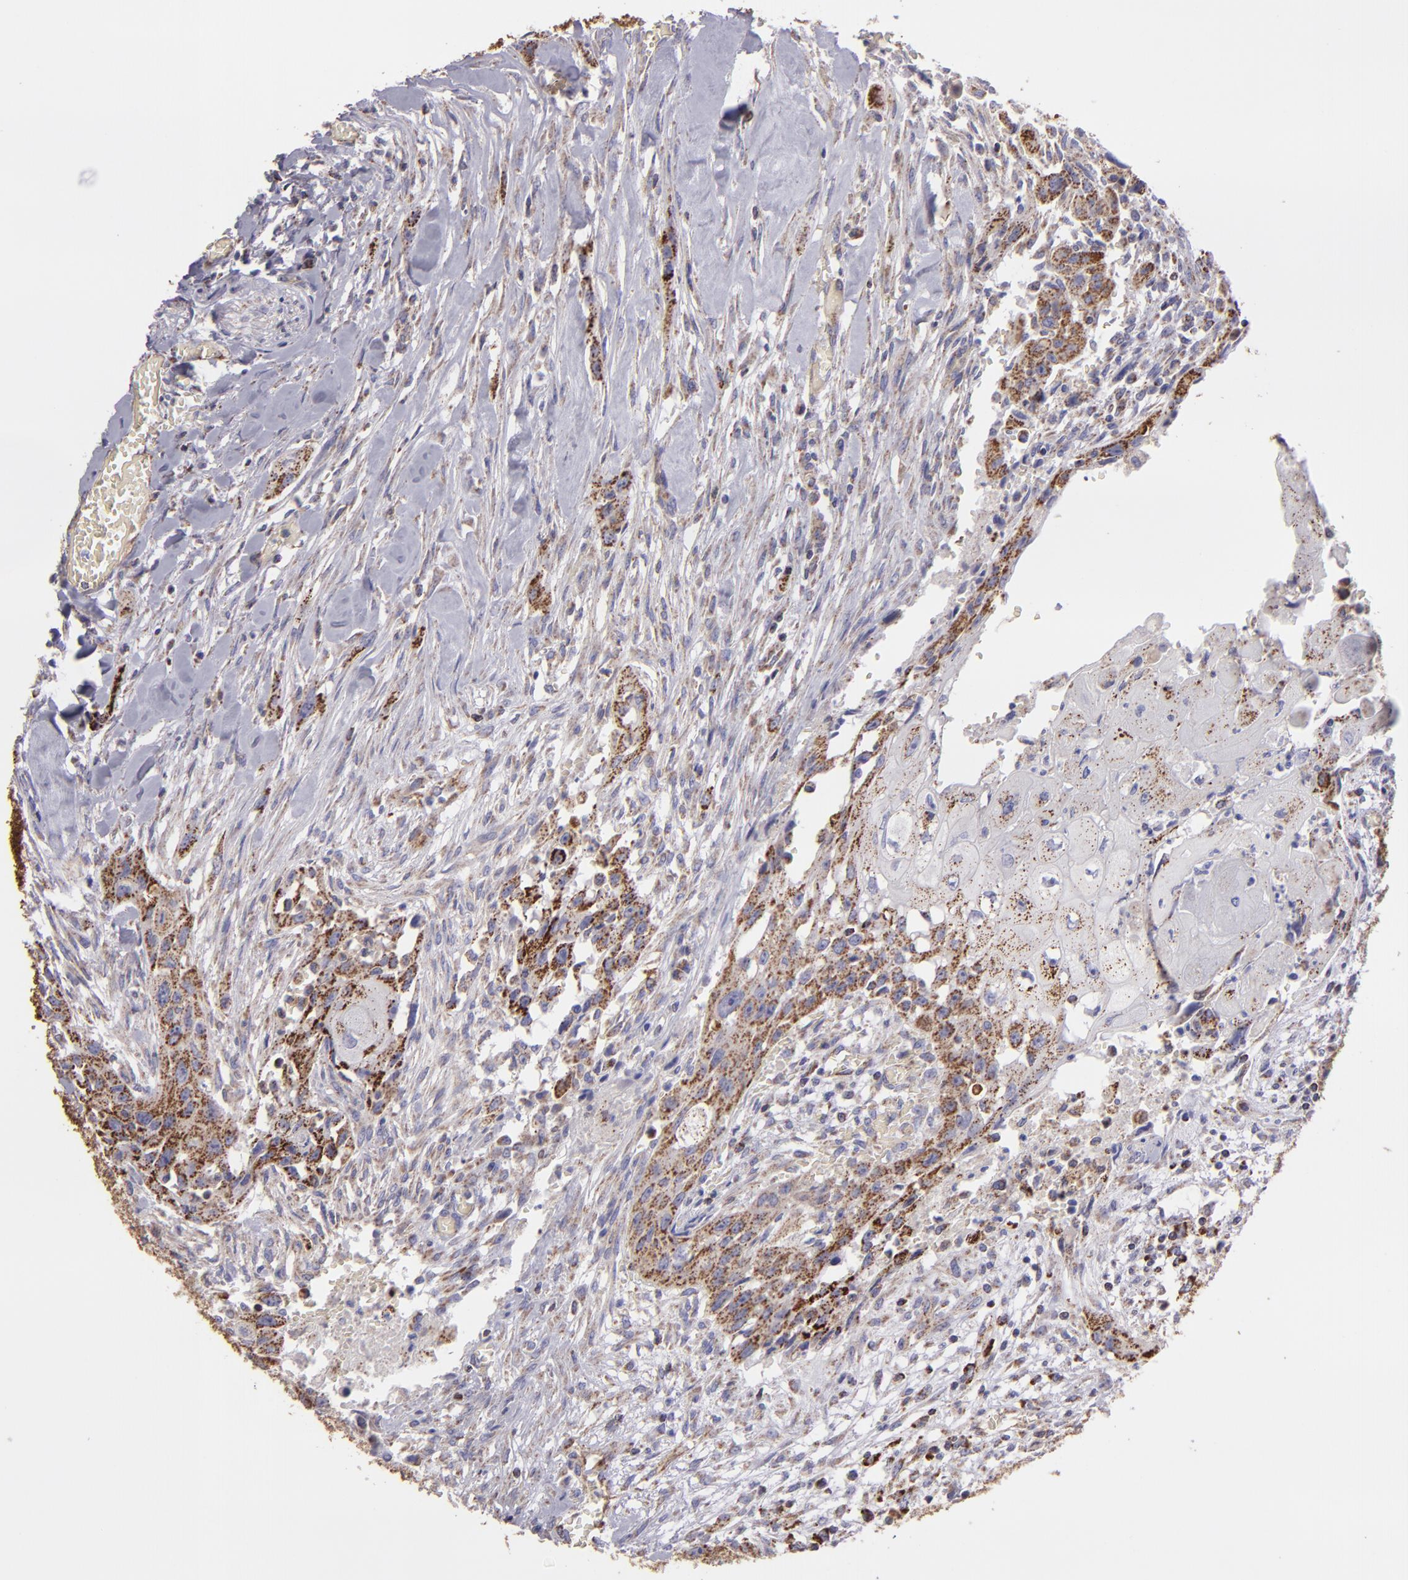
{"staining": {"intensity": "moderate", "quantity": ">75%", "location": "cytoplasmic/membranous"}, "tissue": "head and neck cancer", "cell_type": "Tumor cells", "image_type": "cancer", "snomed": [{"axis": "morphology", "description": "Neoplasm, malignant, NOS"}, {"axis": "topography", "description": "Salivary gland"}, {"axis": "topography", "description": "Head-Neck"}], "caption": "This histopathology image exhibits immunohistochemistry (IHC) staining of human neoplasm (malignant) (head and neck), with medium moderate cytoplasmic/membranous positivity in approximately >75% of tumor cells.", "gene": "HSPD1", "patient": {"sex": "male", "age": 43}}